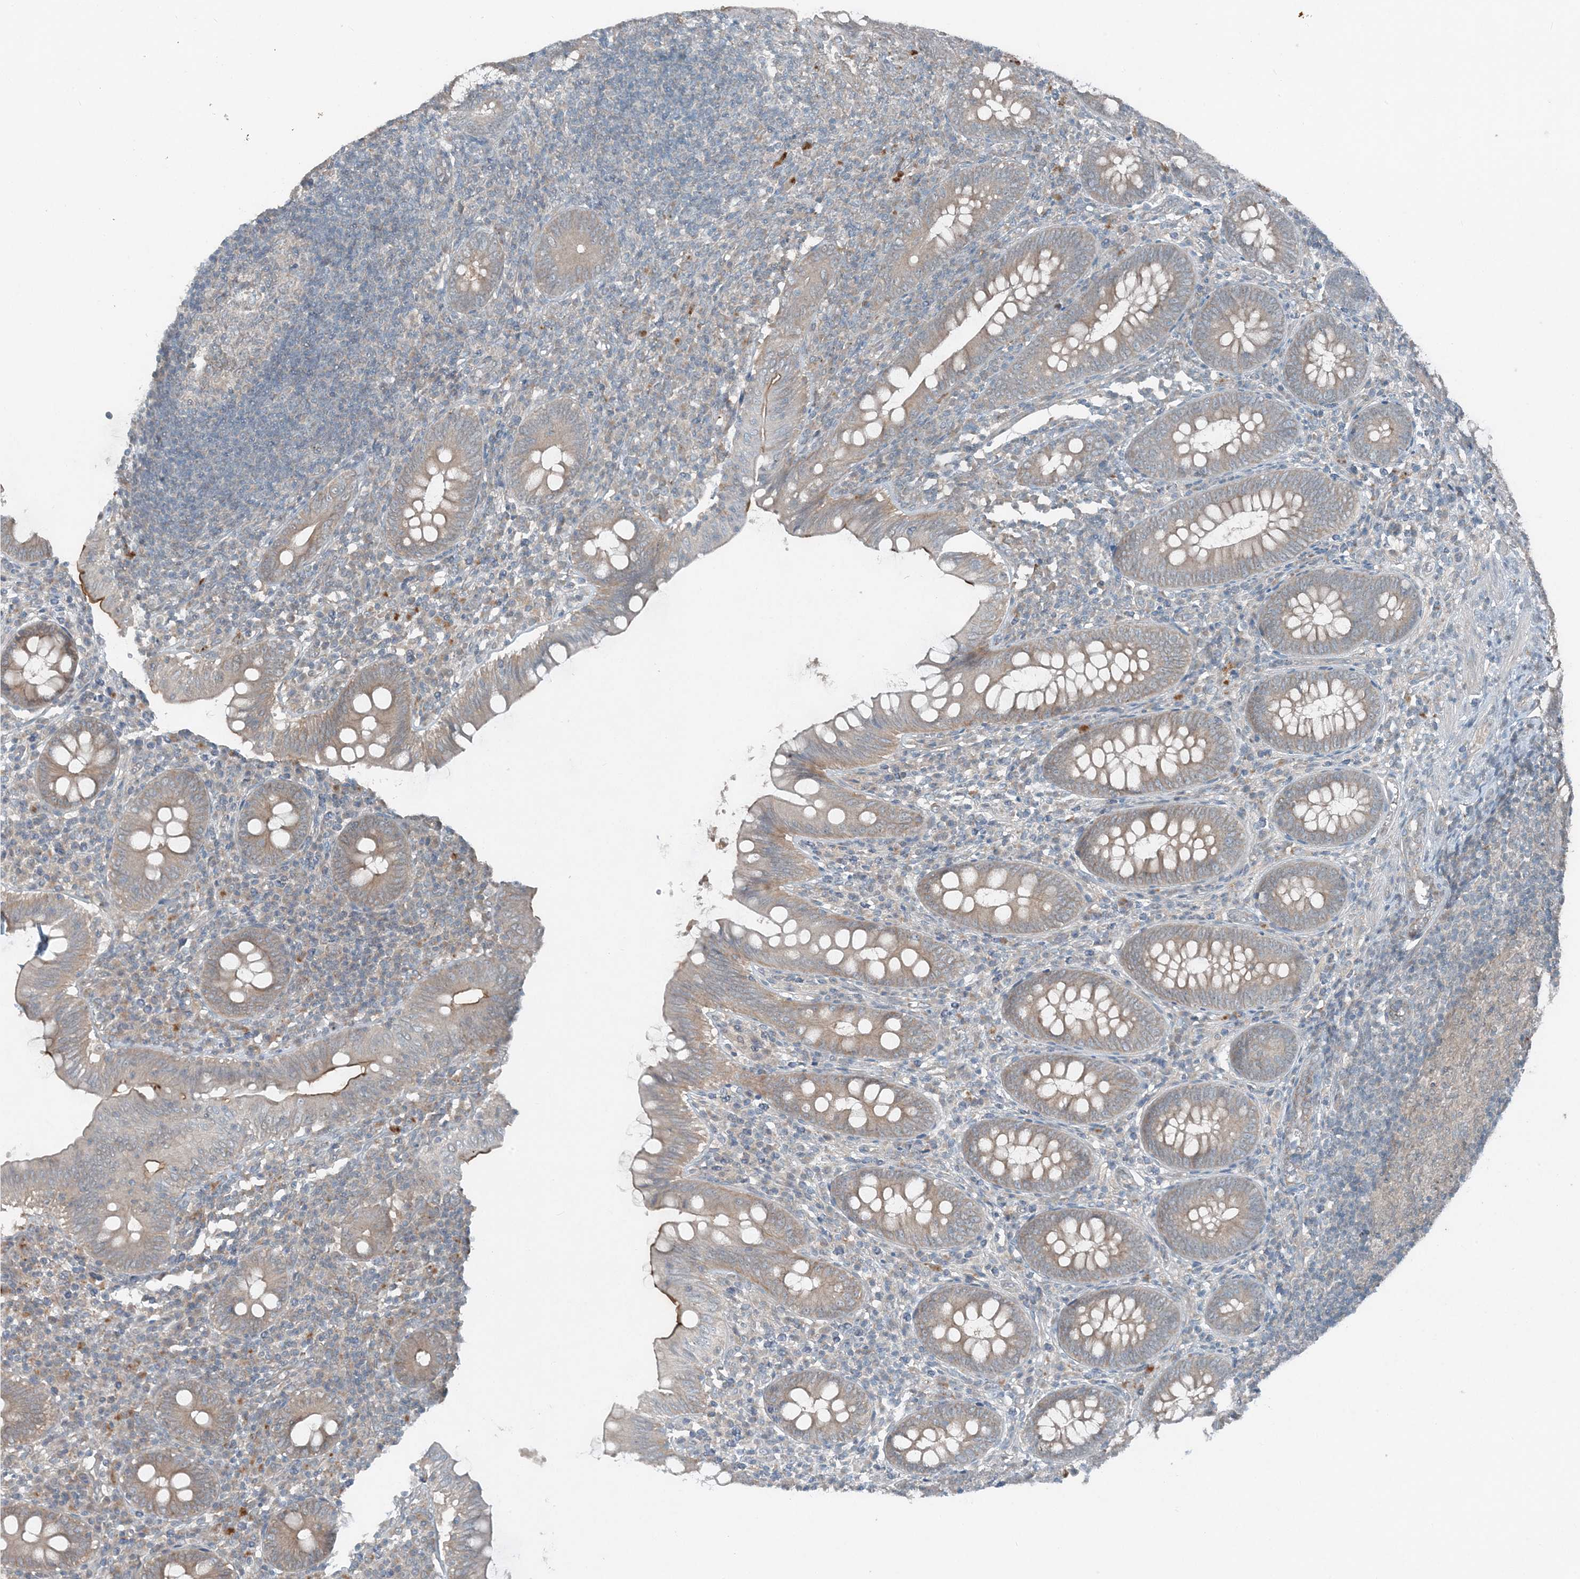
{"staining": {"intensity": "moderate", "quantity": "25%-75%", "location": "cytoplasmic/membranous"}, "tissue": "appendix", "cell_type": "Glandular cells", "image_type": "normal", "snomed": [{"axis": "morphology", "description": "Normal tissue, NOS"}, {"axis": "topography", "description": "Appendix"}], "caption": "Immunohistochemistry staining of unremarkable appendix, which displays medium levels of moderate cytoplasmic/membranous expression in approximately 25%-75% of glandular cells indicating moderate cytoplasmic/membranous protein expression. The staining was performed using DAB (3,3'-diaminobenzidine) (brown) for protein detection and nuclei were counterstained in hematoxylin (blue).", "gene": "MITD1", "patient": {"sex": "male", "age": 14}}